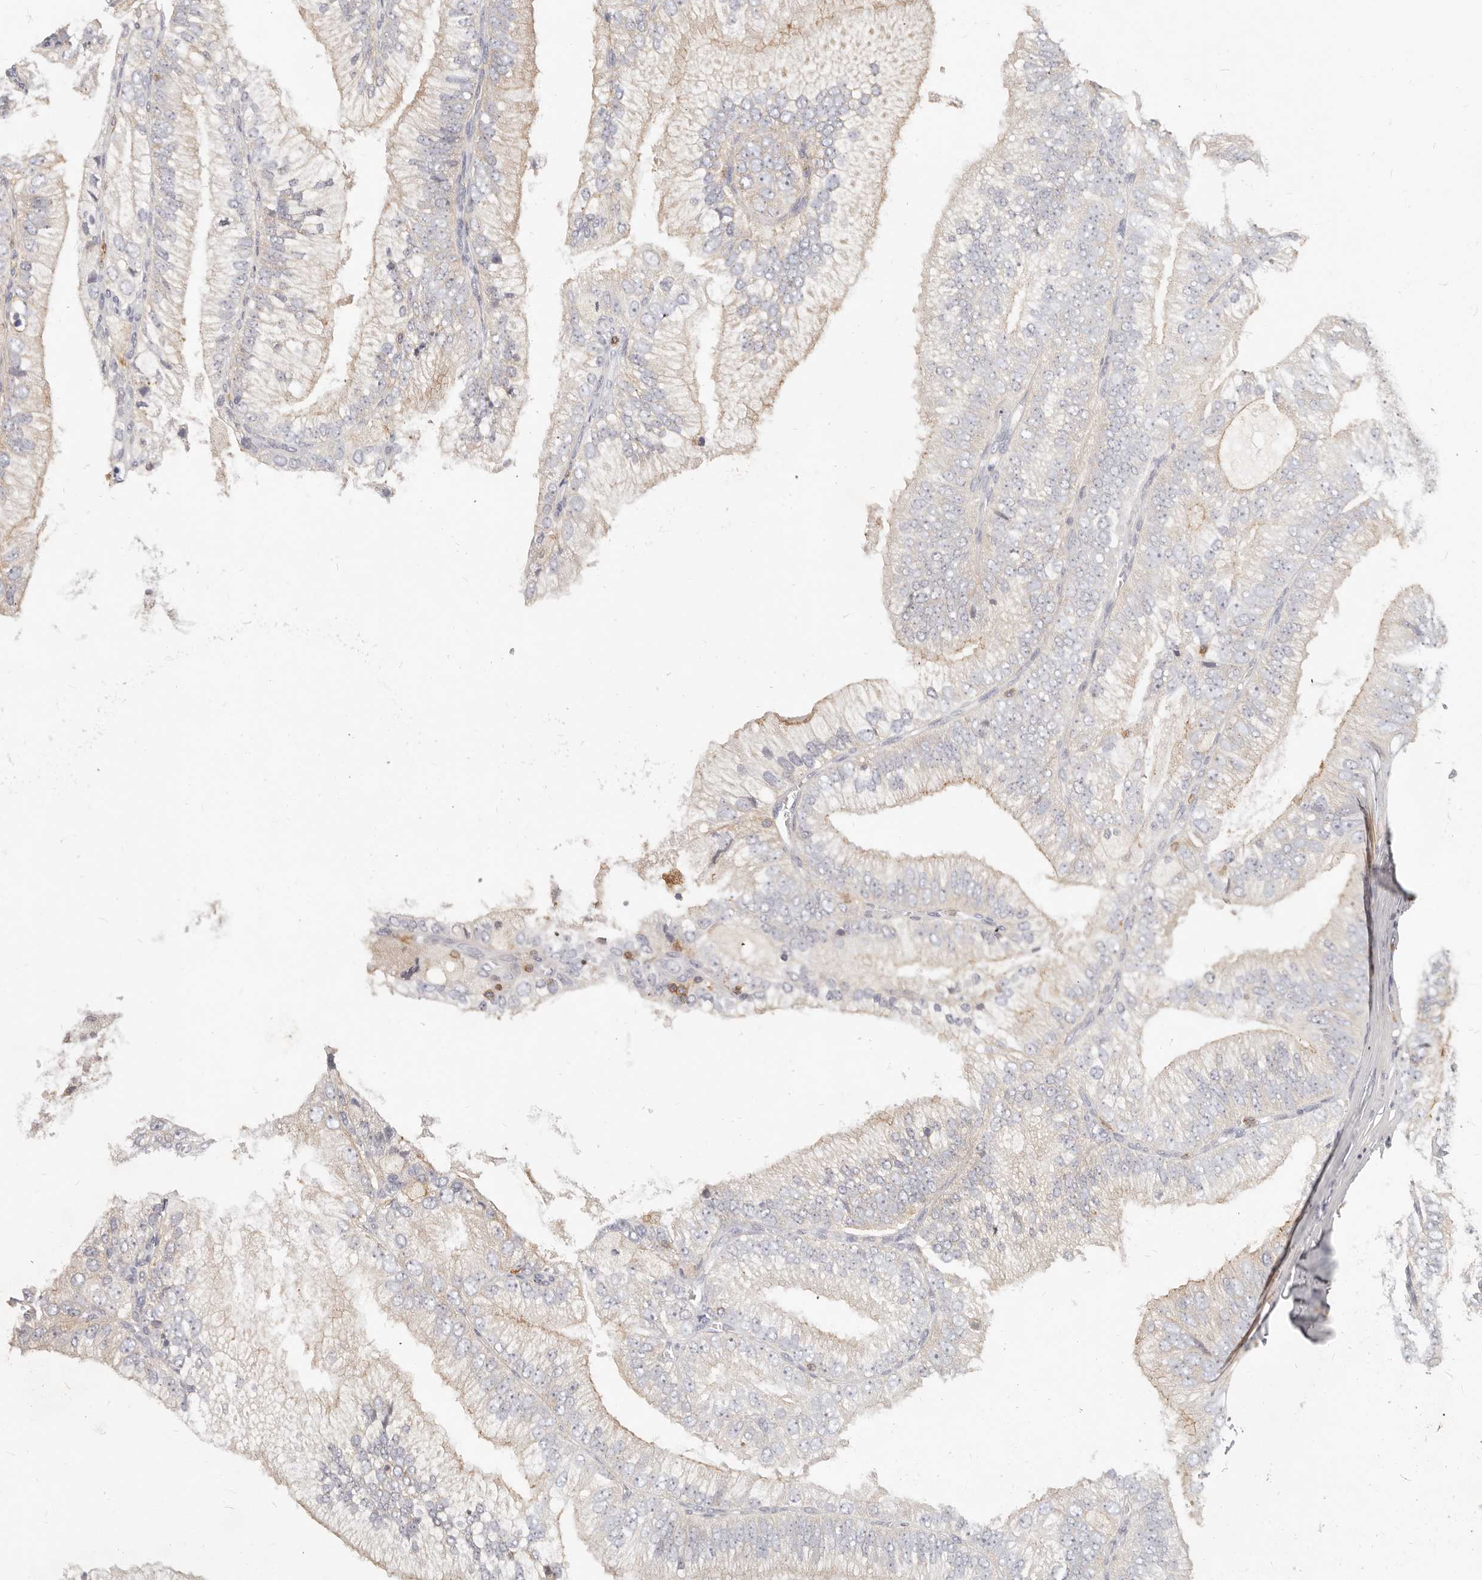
{"staining": {"intensity": "moderate", "quantity": "<25%", "location": "cytoplasmic/membranous"}, "tissue": "prostate cancer", "cell_type": "Tumor cells", "image_type": "cancer", "snomed": [{"axis": "morphology", "description": "Adenocarcinoma, High grade"}, {"axis": "topography", "description": "Prostate"}], "caption": "This histopathology image displays IHC staining of human prostate cancer (adenocarcinoma (high-grade)), with low moderate cytoplasmic/membranous positivity in about <25% of tumor cells.", "gene": "TMEM63B", "patient": {"sex": "male", "age": 58}}